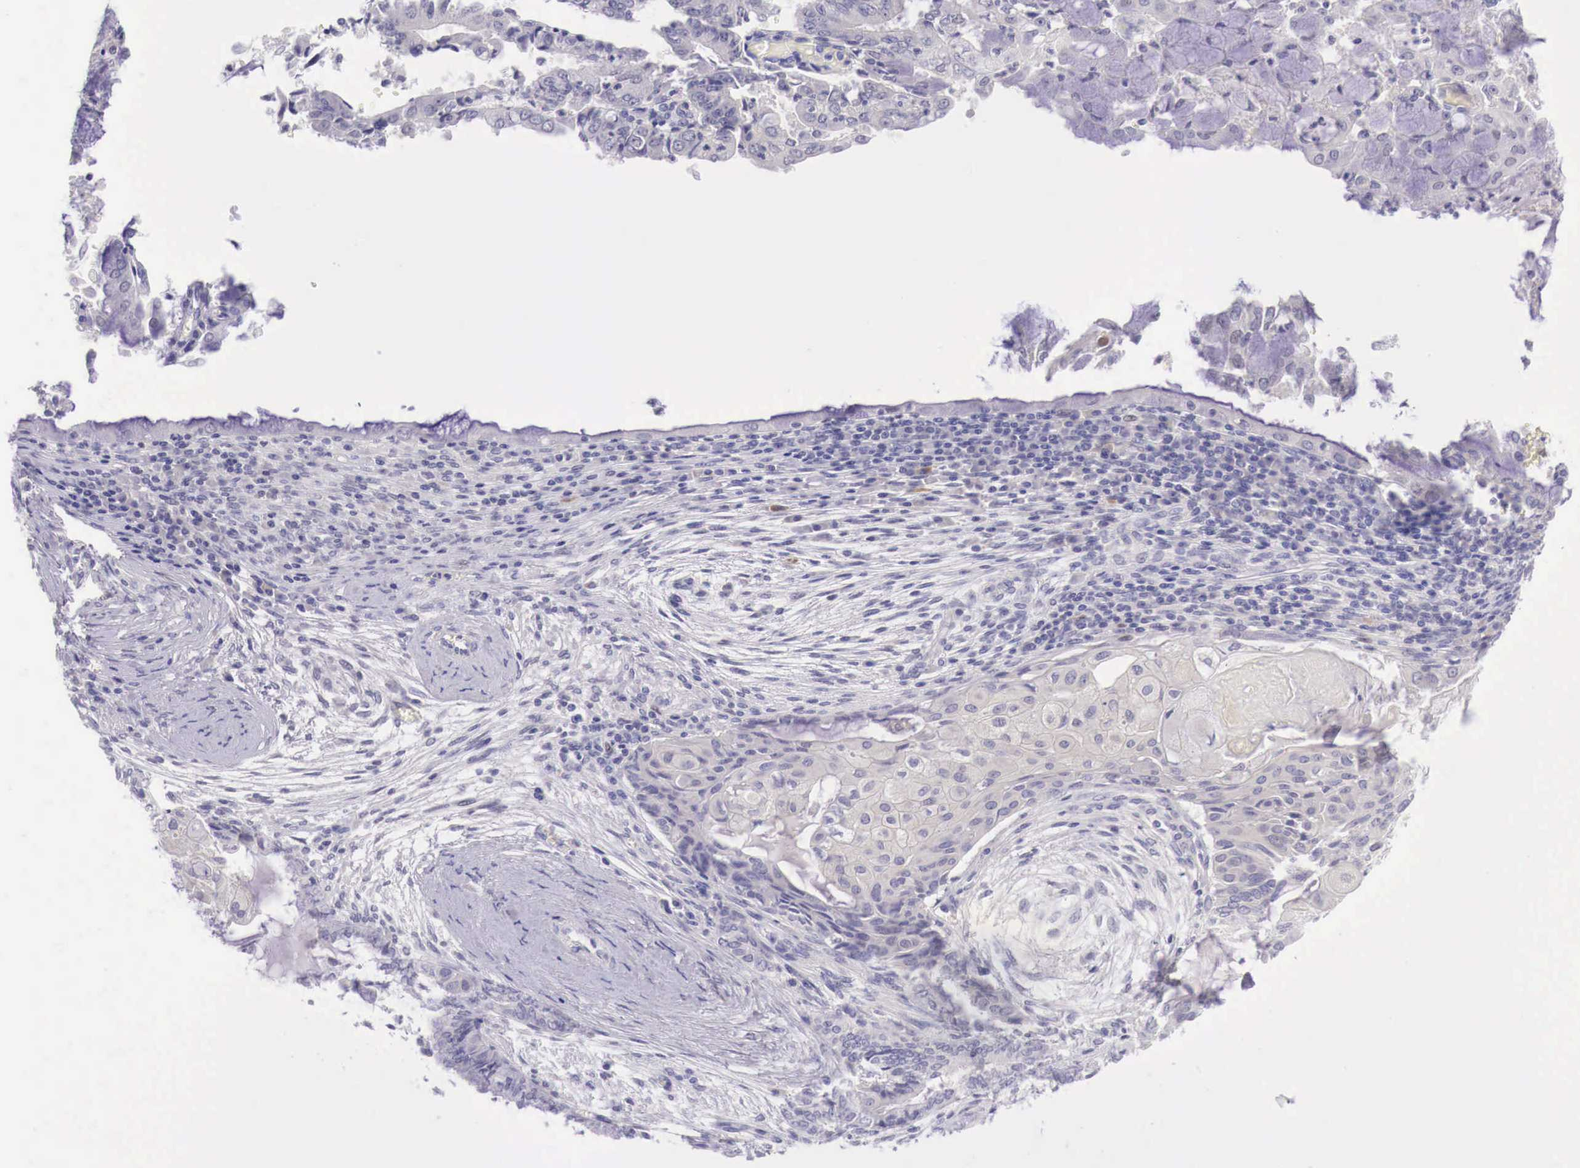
{"staining": {"intensity": "negative", "quantity": "none", "location": "none"}, "tissue": "endometrial cancer", "cell_type": "Tumor cells", "image_type": "cancer", "snomed": [{"axis": "morphology", "description": "Adenocarcinoma, NOS"}, {"axis": "topography", "description": "Endometrium"}], "caption": "Immunohistochemistry (IHC) photomicrograph of human endometrial cancer (adenocarcinoma) stained for a protein (brown), which demonstrates no expression in tumor cells.", "gene": "BCL6", "patient": {"sex": "female", "age": 79}}